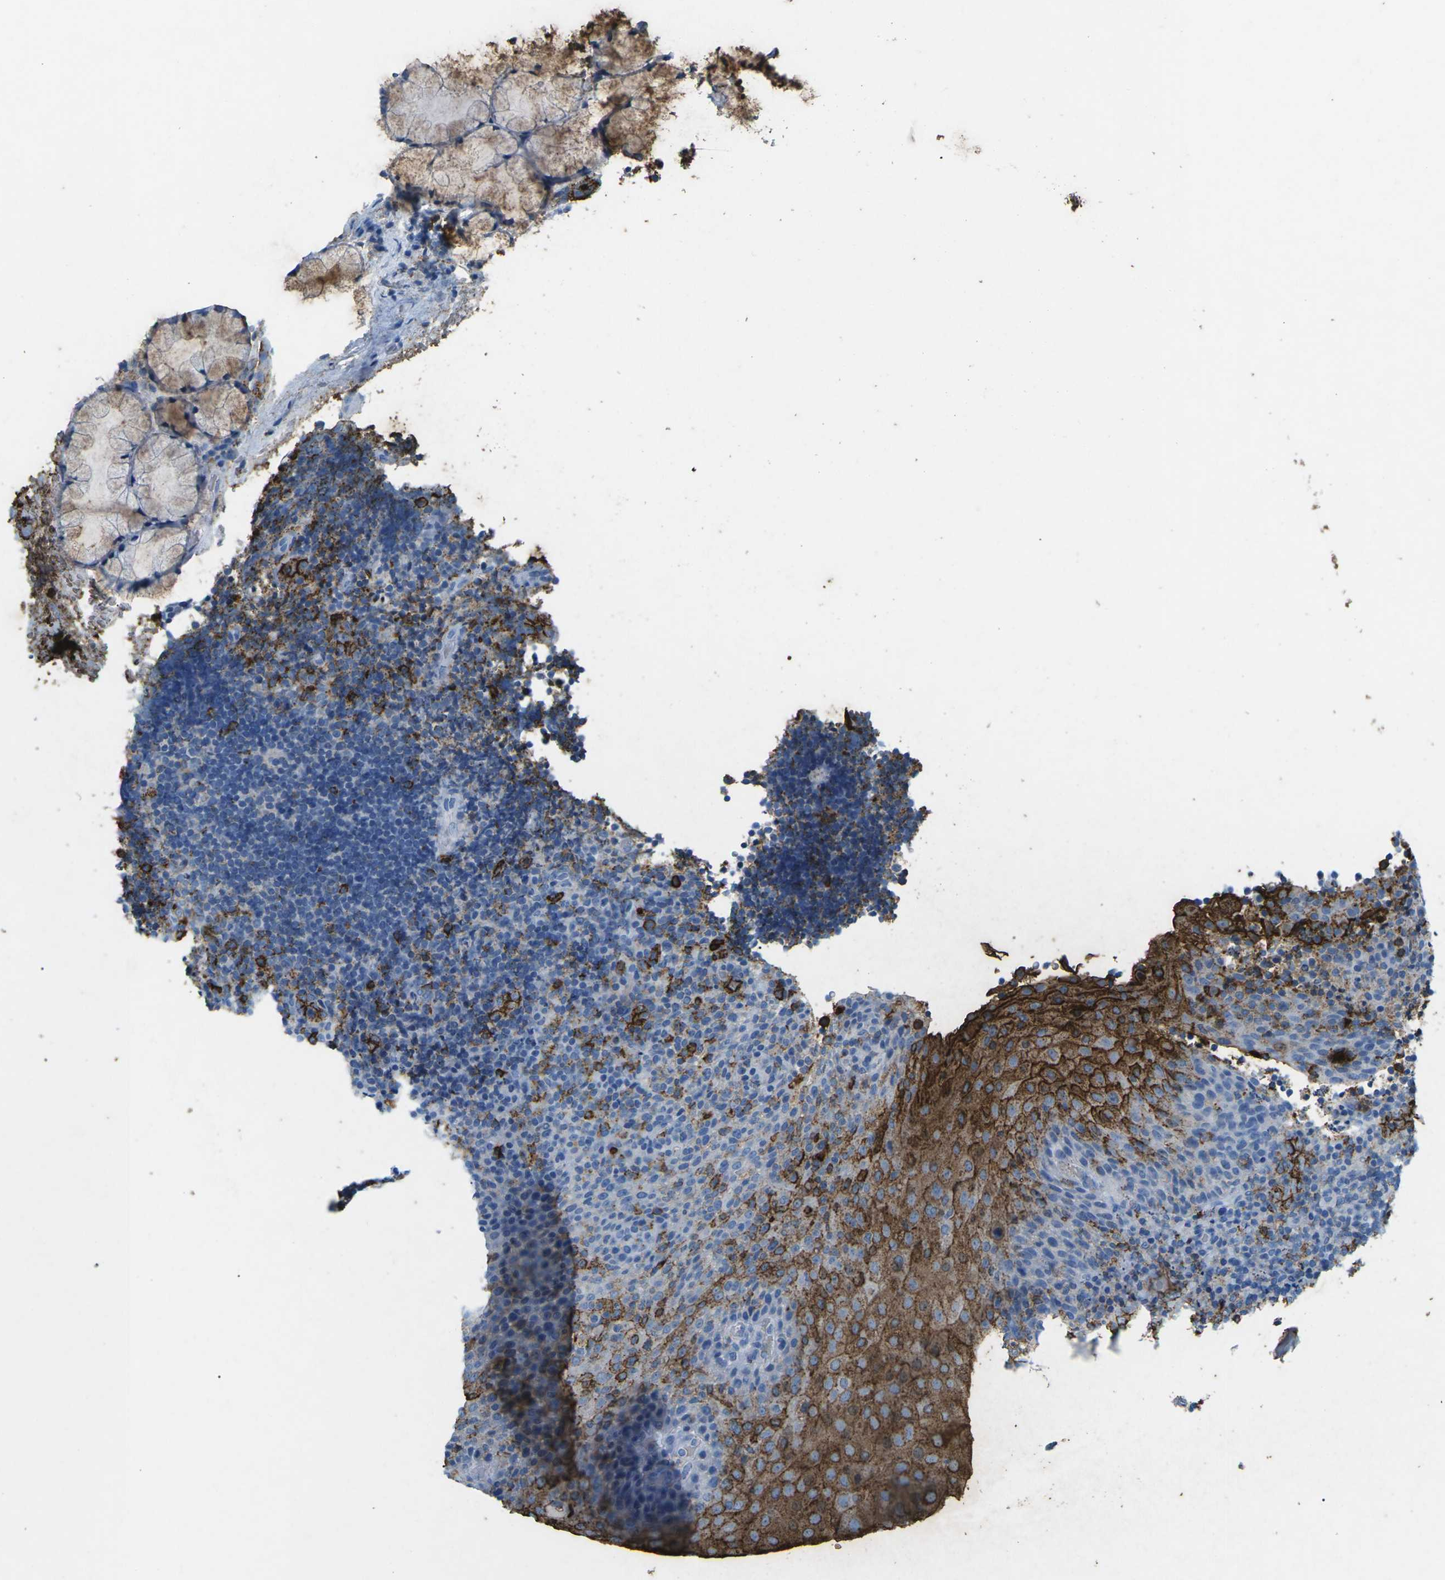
{"staining": {"intensity": "negative", "quantity": "none", "location": "none"}, "tissue": "lymphoma", "cell_type": "Tumor cells", "image_type": "cancer", "snomed": [{"axis": "morphology", "description": "Malignant lymphoma, non-Hodgkin's type, High grade"}, {"axis": "topography", "description": "Tonsil"}], "caption": "This is an IHC histopathology image of lymphoma. There is no positivity in tumor cells.", "gene": "CTAGE1", "patient": {"sex": "female", "age": 36}}